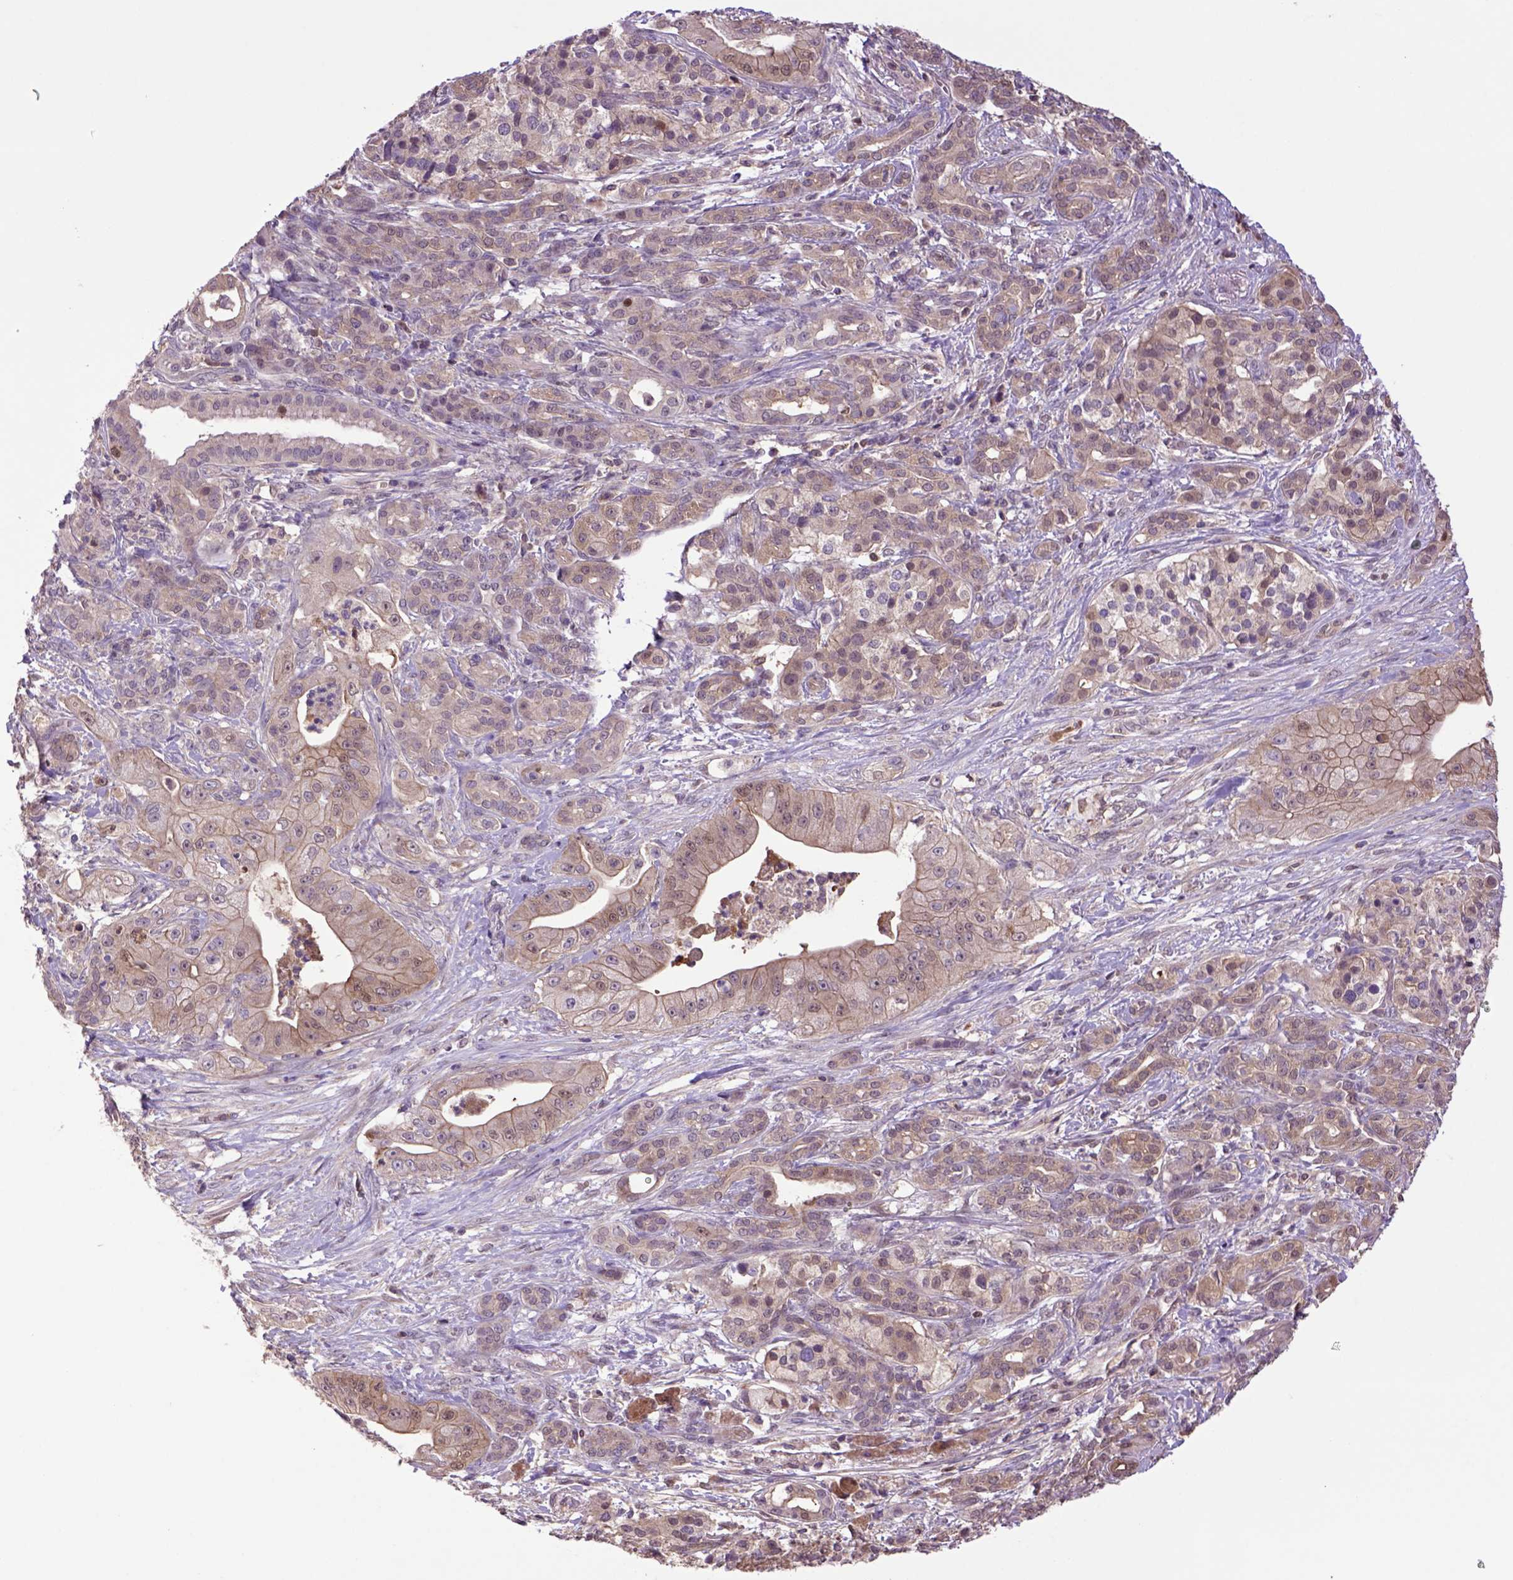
{"staining": {"intensity": "moderate", "quantity": ">75%", "location": "cytoplasmic/membranous"}, "tissue": "pancreatic cancer", "cell_type": "Tumor cells", "image_type": "cancer", "snomed": [{"axis": "morphology", "description": "Normal tissue, NOS"}, {"axis": "morphology", "description": "Inflammation, NOS"}, {"axis": "morphology", "description": "Adenocarcinoma, NOS"}, {"axis": "topography", "description": "Pancreas"}], "caption": "Protein staining of pancreatic adenocarcinoma tissue reveals moderate cytoplasmic/membranous expression in approximately >75% of tumor cells. (DAB (3,3'-diaminobenzidine) IHC with brightfield microscopy, high magnification).", "gene": "HSPBP1", "patient": {"sex": "male", "age": 57}}